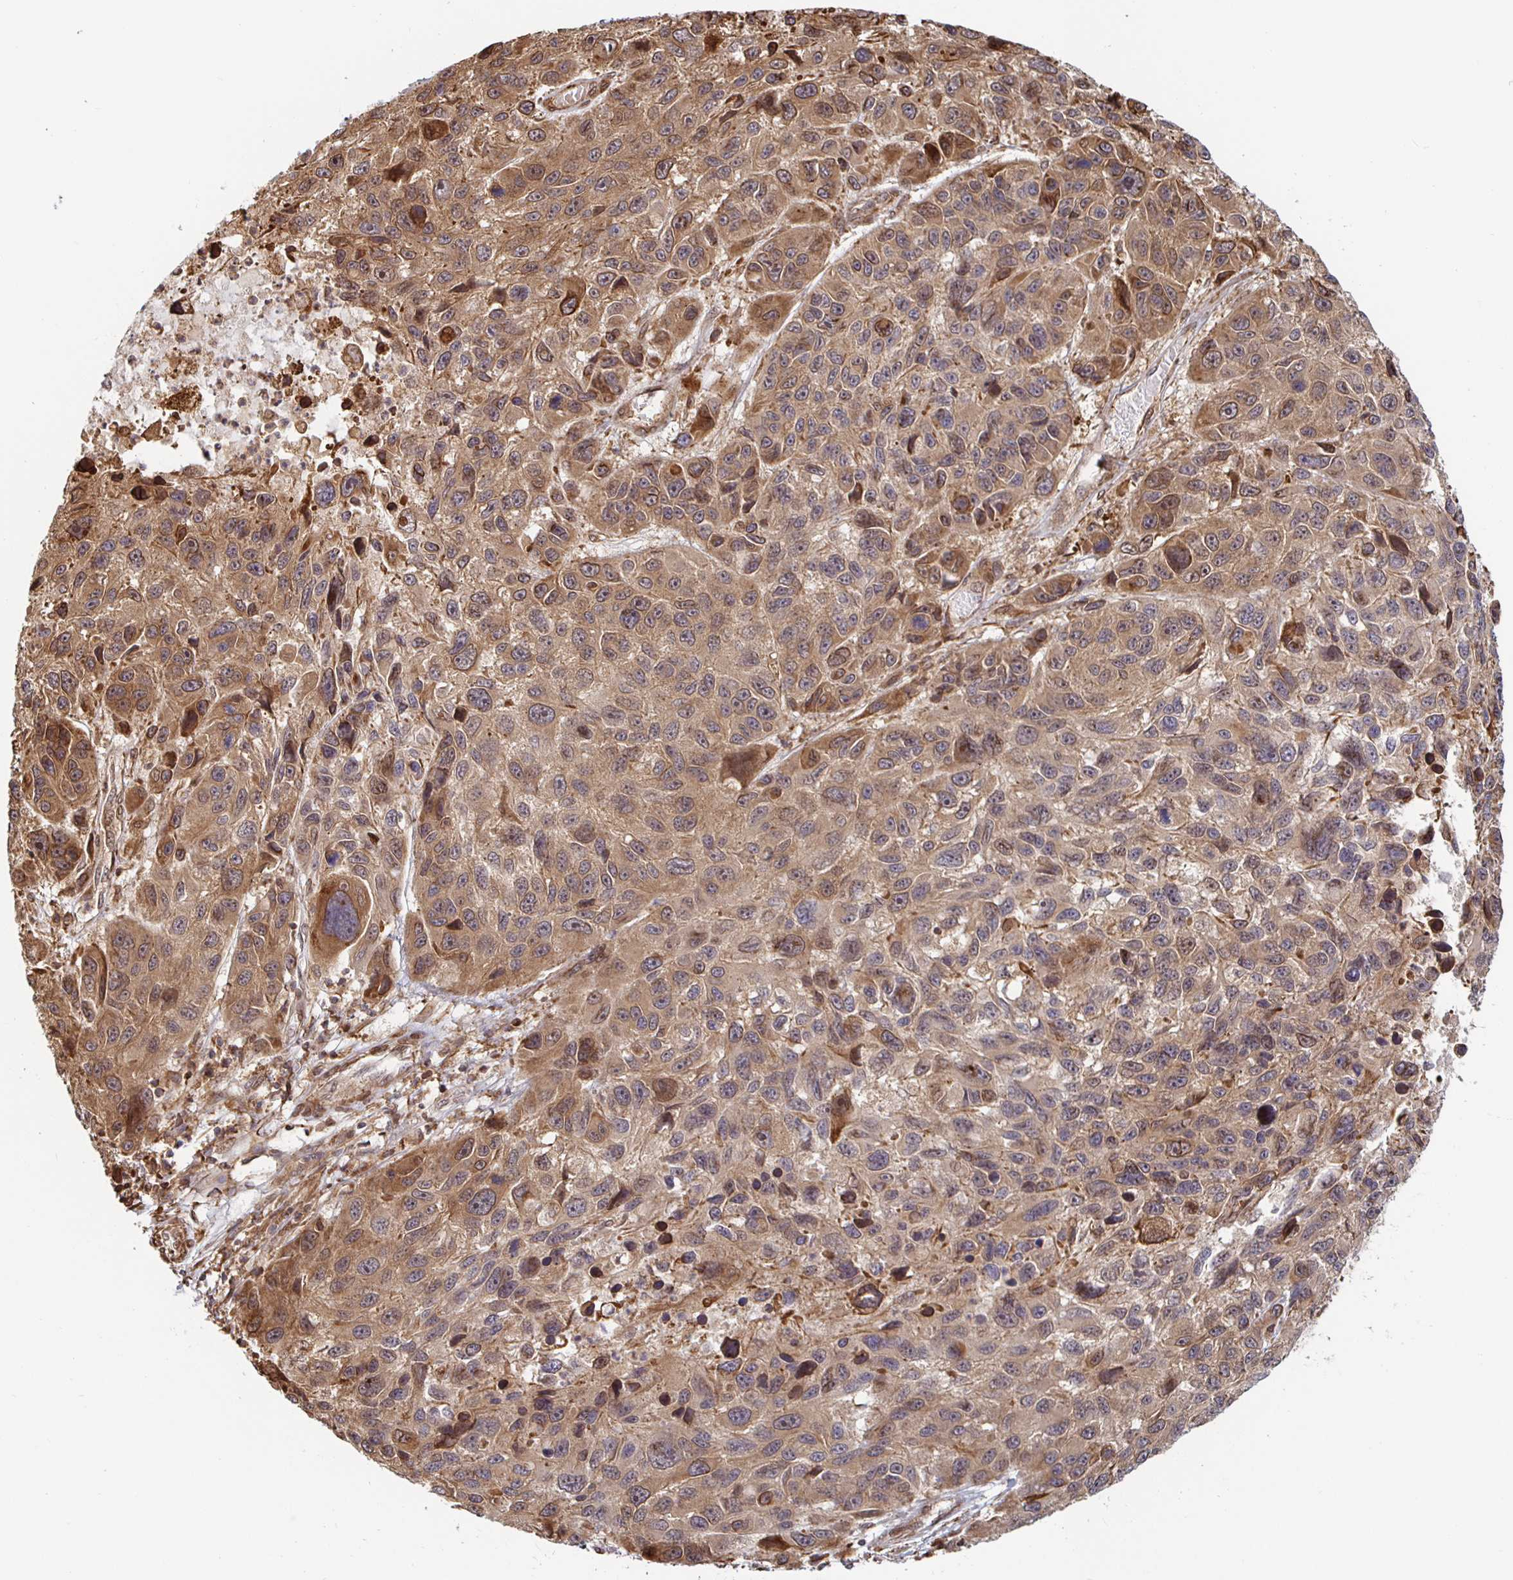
{"staining": {"intensity": "moderate", "quantity": ">75%", "location": "cytoplasmic/membranous,nuclear"}, "tissue": "melanoma", "cell_type": "Tumor cells", "image_type": "cancer", "snomed": [{"axis": "morphology", "description": "Malignant melanoma, NOS"}, {"axis": "topography", "description": "Skin"}], "caption": "Immunohistochemistry (IHC) (DAB (3,3'-diaminobenzidine)) staining of malignant melanoma demonstrates moderate cytoplasmic/membranous and nuclear protein staining in approximately >75% of tumor cells.", "gene": "STRAP", "patient": {"sex": "male", "age": 53}}